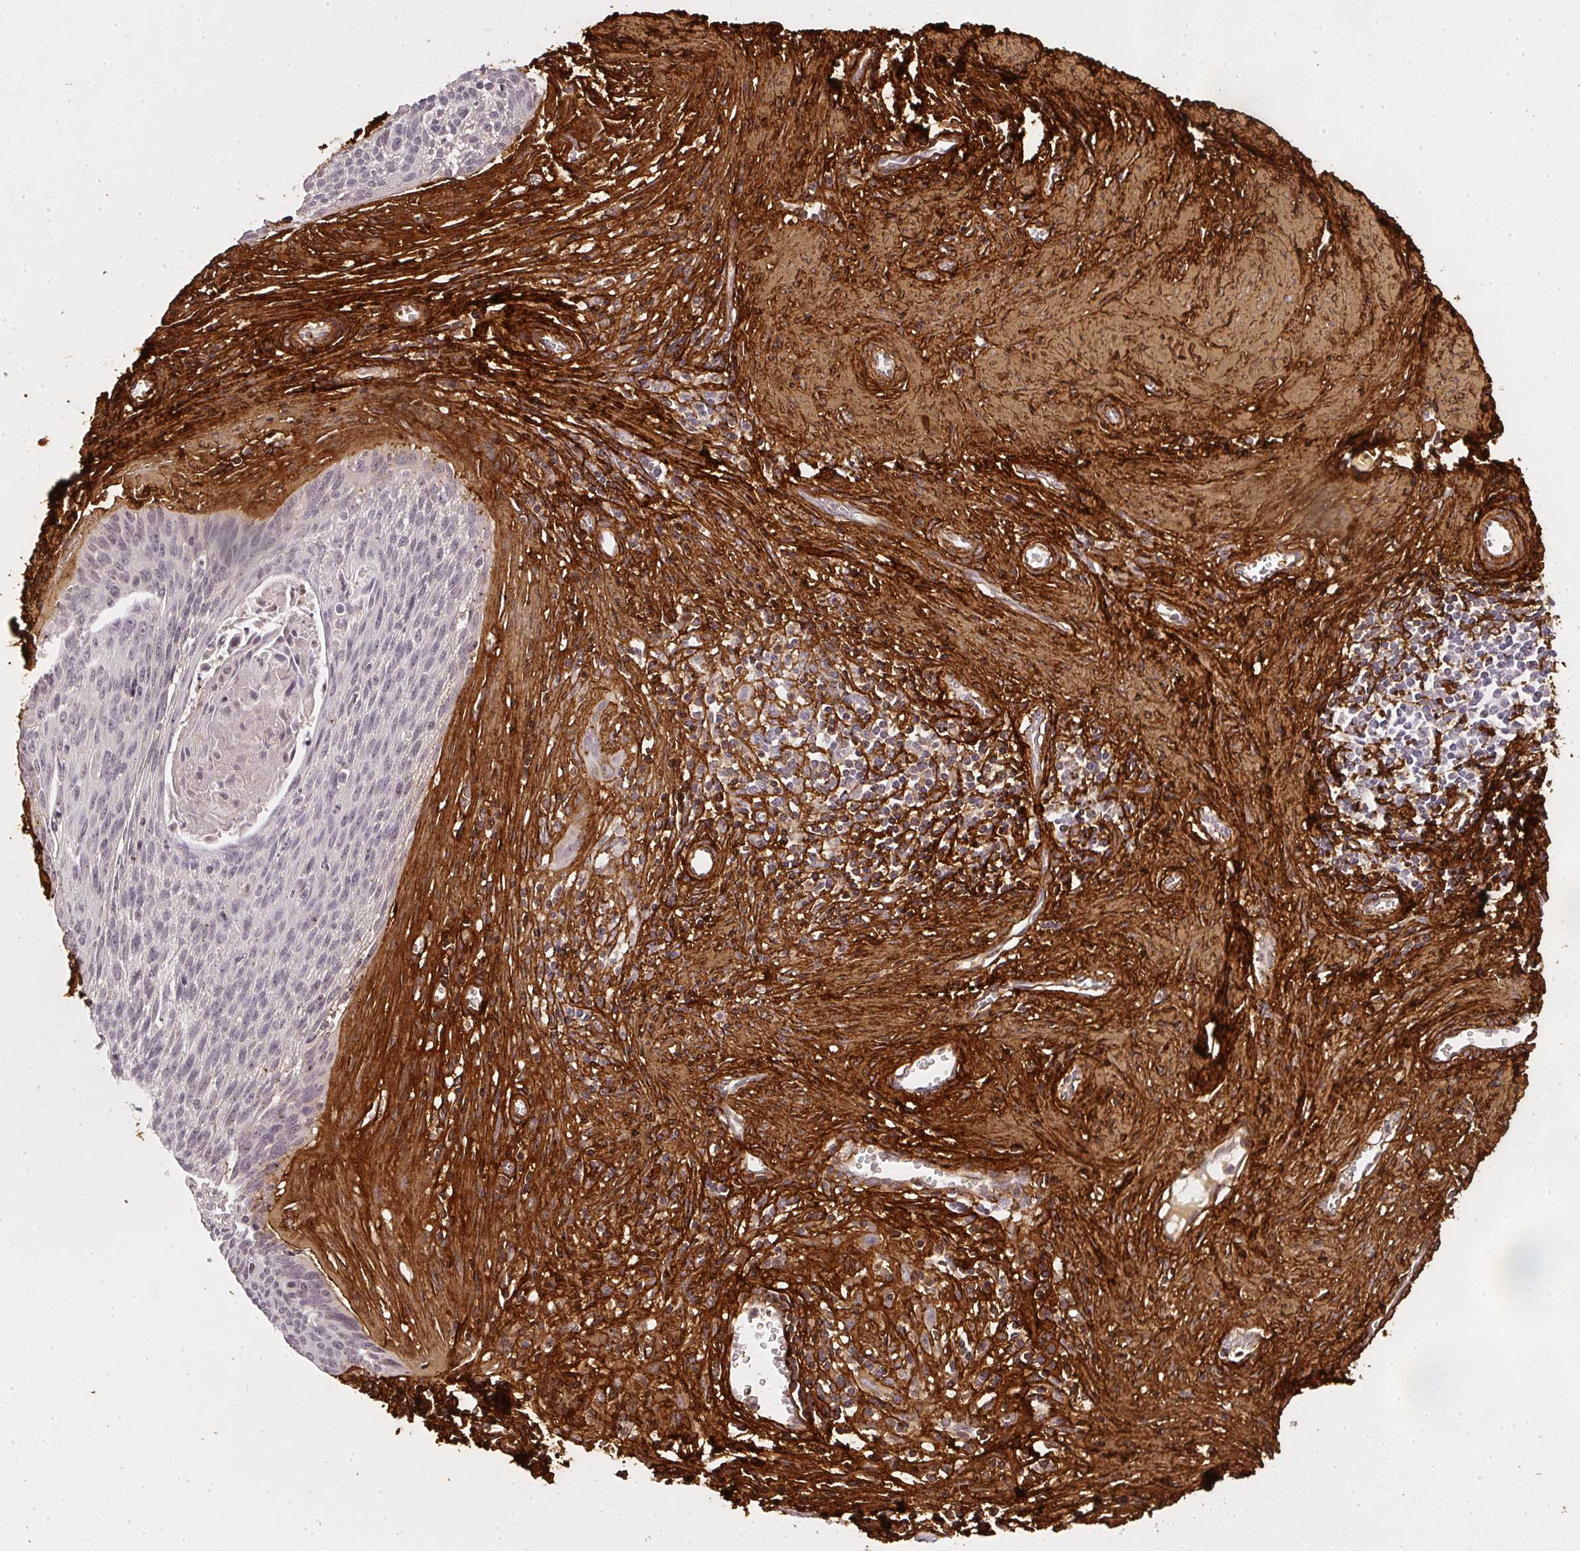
{"staining": {"intensity": "negative", "quantity": "none", "location": "none"}, "tissue": "cervical cancer", "cell_type": "Tumor cells", "image_type": "cancer", "snomed": [{"axis": "morphology", "description": "Squamous cell carcinoma, NOS"}, {"axis": "topography", "description": "Cervix"}], "caption": "Tumor cells are negative for brown protein staining in cervical squamous cell carcinoma.", "gene": "COL3A1", "patient": {"sex": "female", "age": 55}}